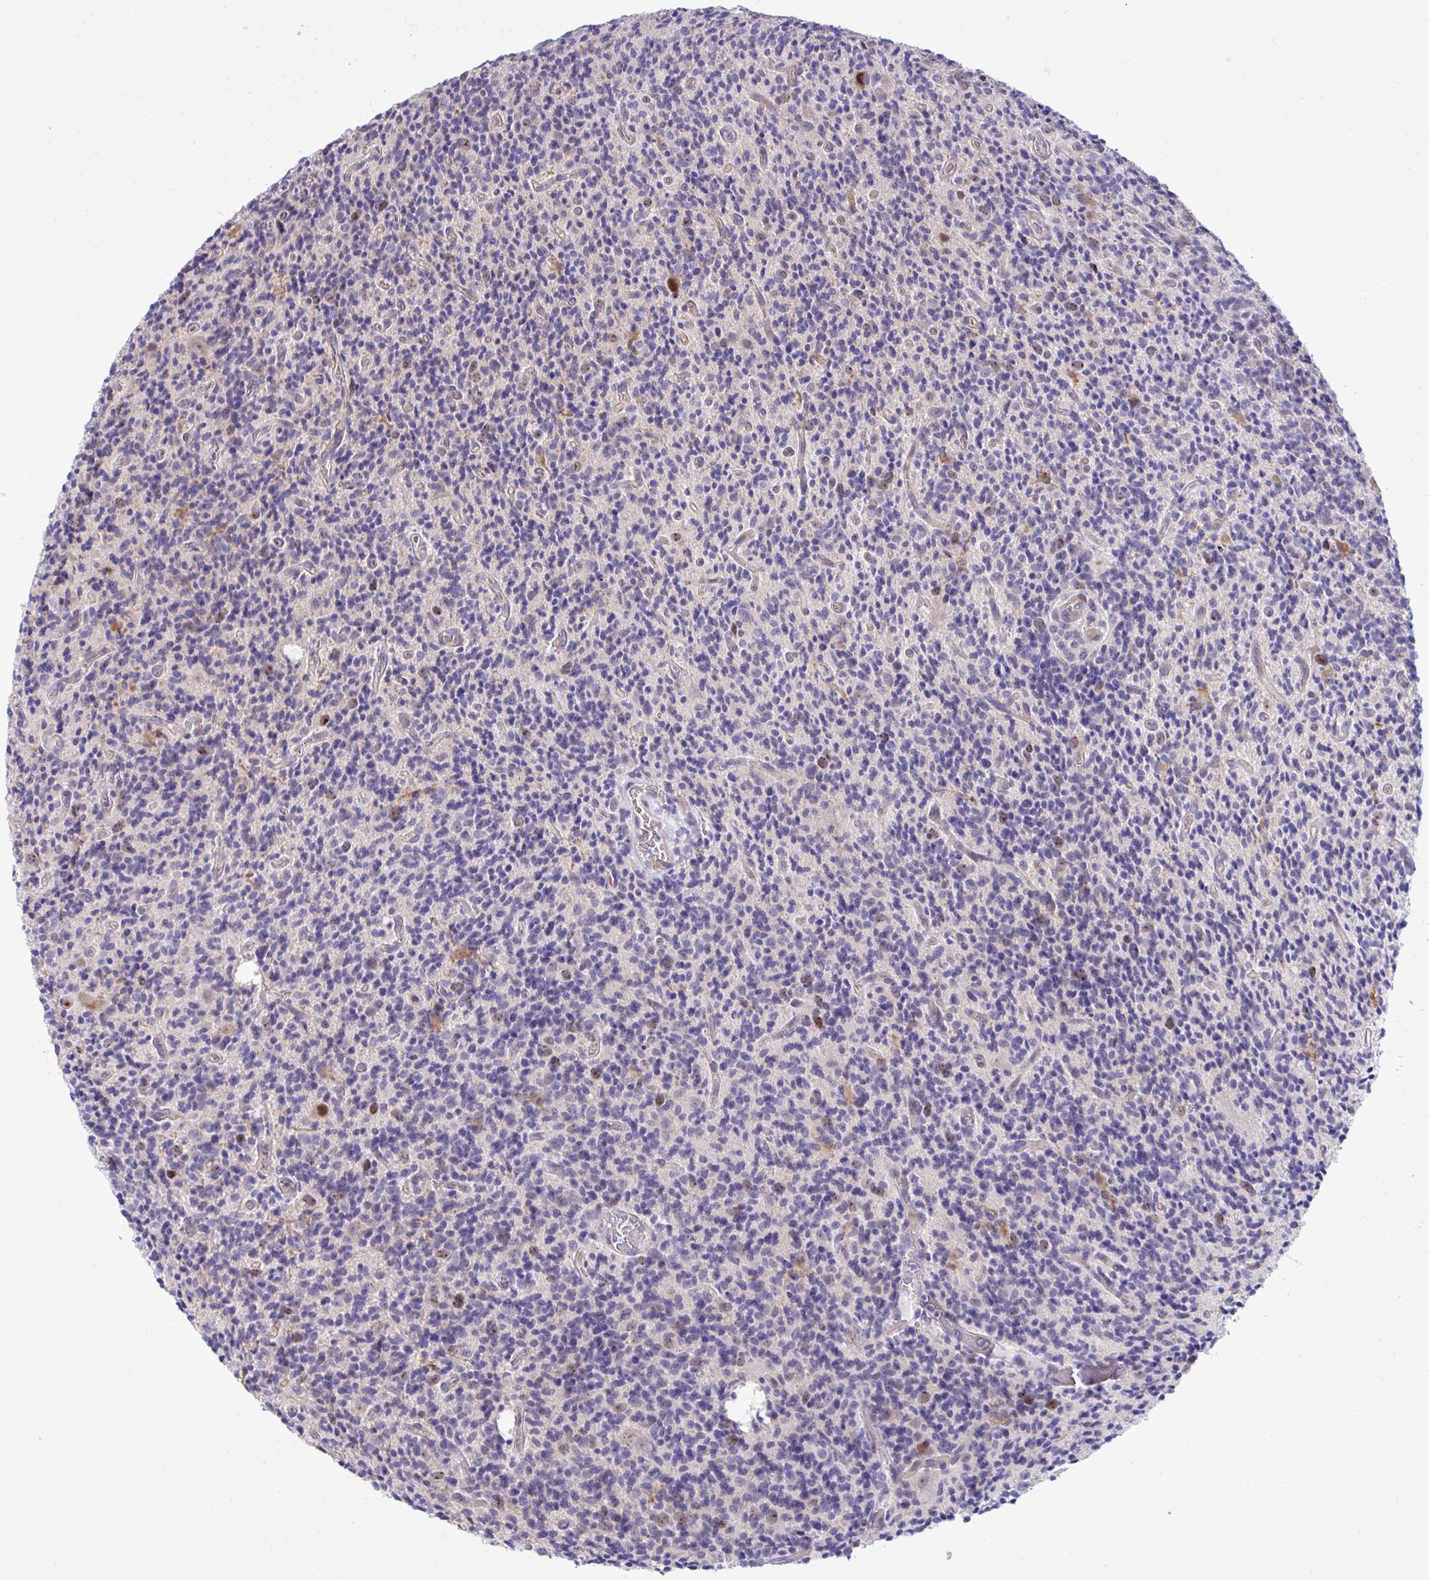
{"staining": {"intensity": "weak", "quantity": "<25%", "location": "nuclear"}, "tissue": "glioma", "cell_type": "Tumor cells", "image_type": "cancer", "snomed": [{"axis": "morphology", "description": "Glioma, malignant, High grade"}, {"axis": "topography", "description": "Brain"}], "caption": "Immunohistochemistry (IHC) of human malignant high-grade glioma shows no positivity in tumor cells.", "gene": "CENPQ", "patient": {"sex": "male", "age": 76}}